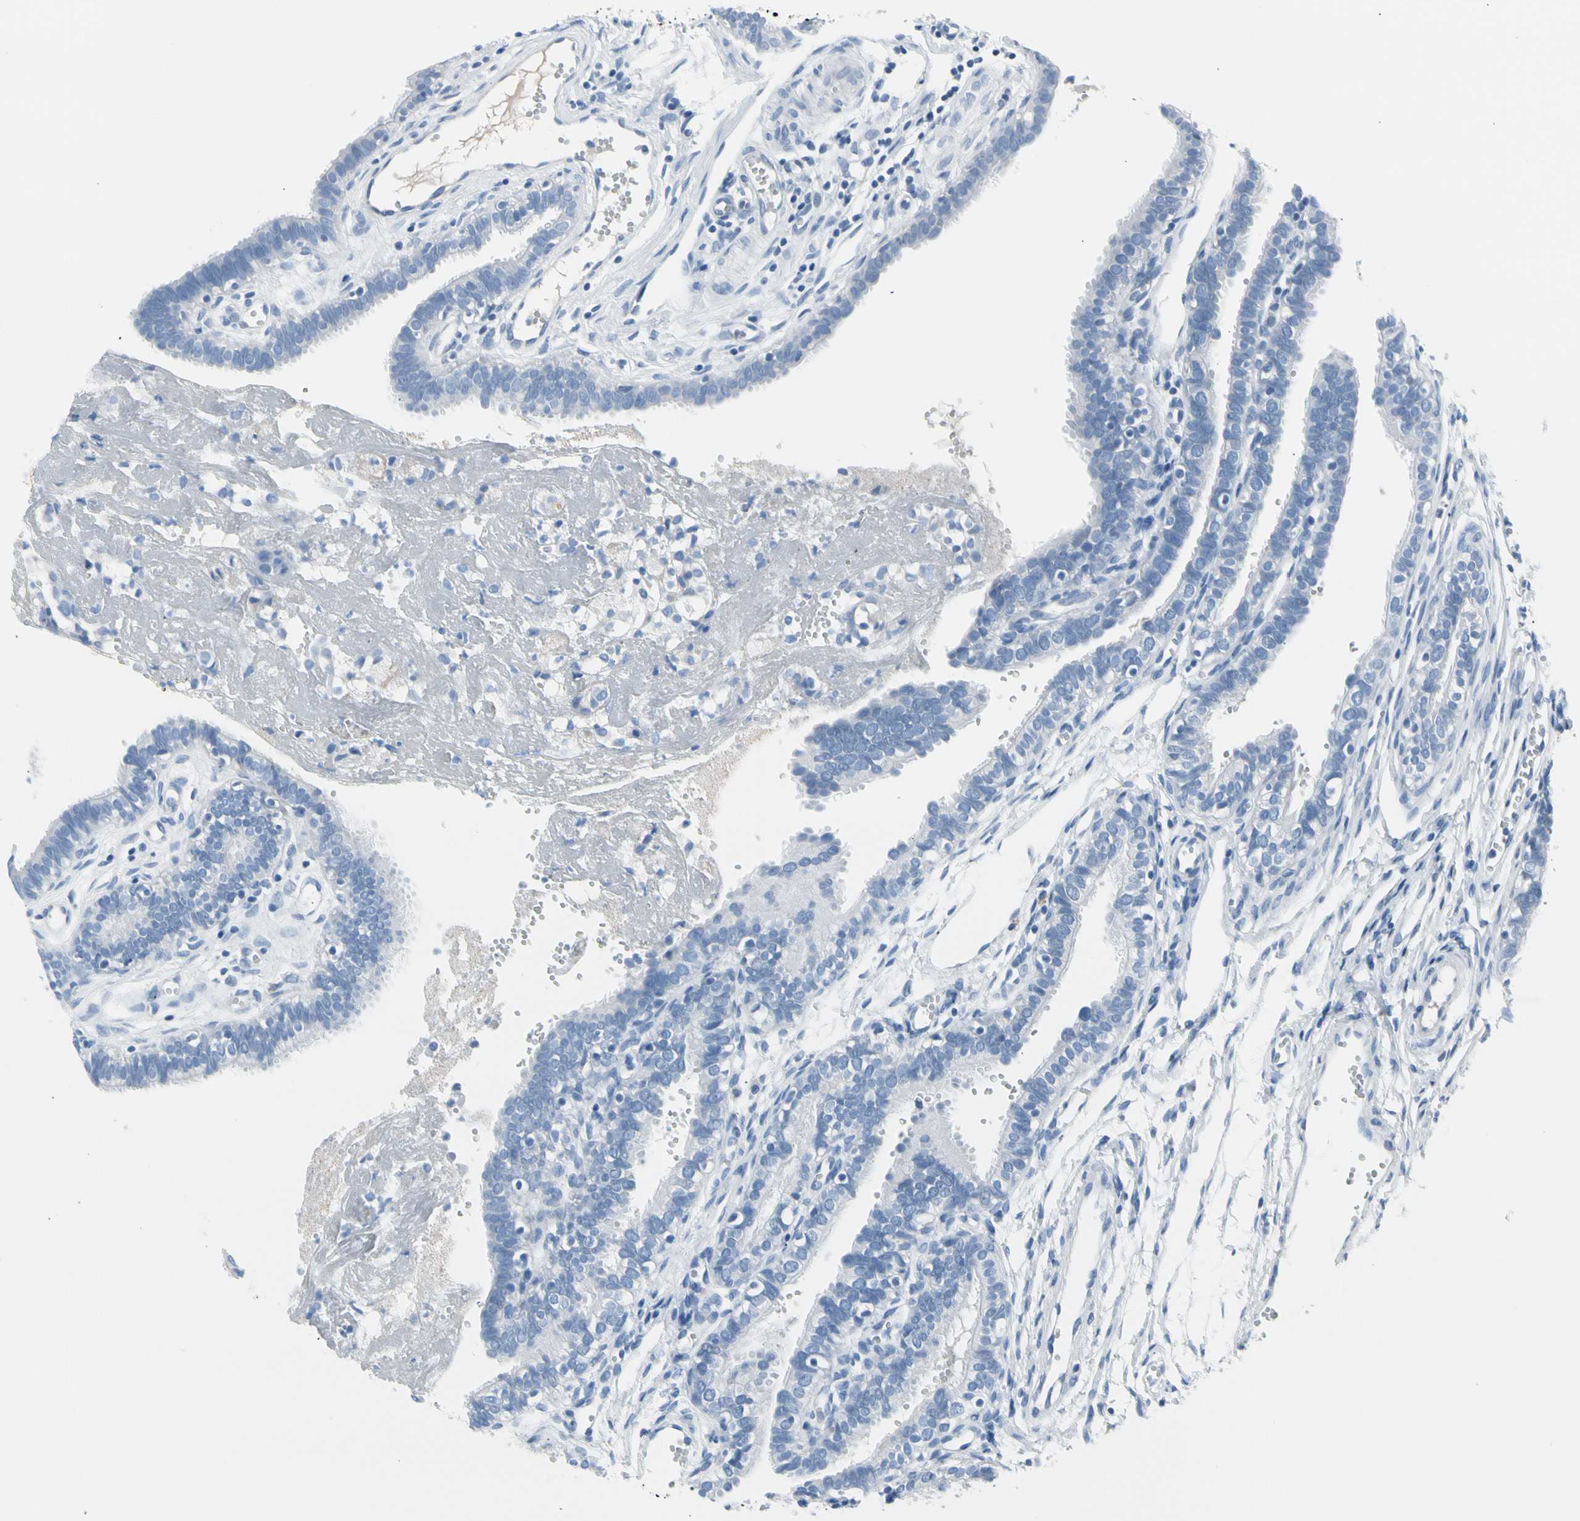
{"staining": {"intensity": "negative", "quantity": "none", "location": "none"}, "tissue": "fallopian tube", "cell_type": "Glandular cells", "image_type": "normal", "snomed": [{"axis": "morphology", "description": "Normal tissue, NOS"}, {"axis": "topography", "description": "Fallopian tube"}, {"axis": "topography", "description": "Placenta"}], "caption": "This is an immunohistochemistry (IHC) histopathology image of normal fallopian tube. There is no expression in glandular cells.", "gene": "TPO", "patient": {"sex": "female", "age": 34}}